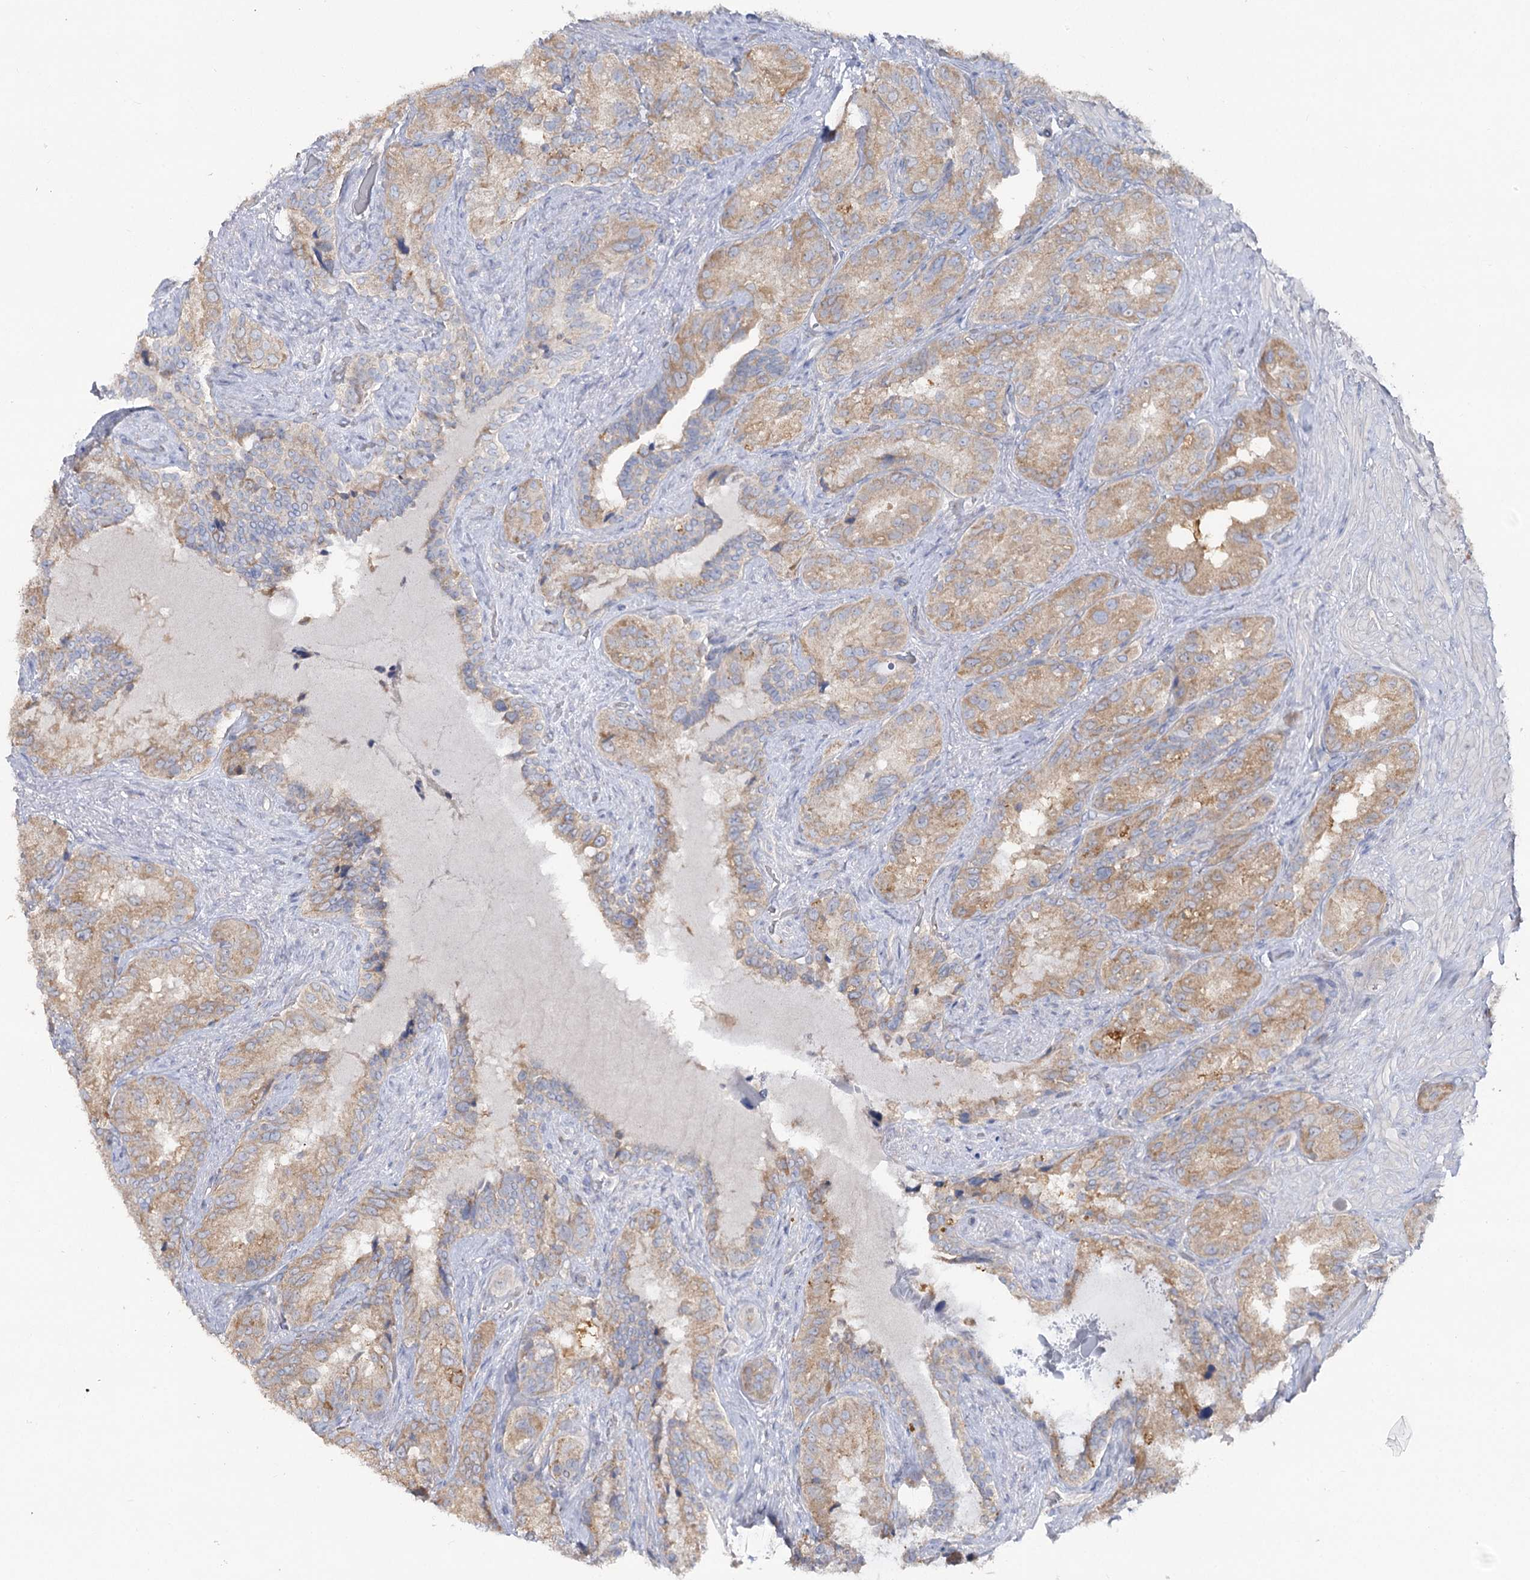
{"staining": {"intensity": "weak", "quantity": ">75%", "location": "cytoplasmic/membranous"}, "tissue": "seminal vesicle", "cell_type": "Glandular cells", "image_type": "normal", "snomed": [{"axis": "morphology", "description": "Normal tissue, NOS"}, {"axis": "topography", "description": "Seminal veicle"}, {"axis": "topography", "description": "Peripheral nerve tissue"}], "caption": "Approximately >75% of glandular cells in benign seminal vesicle demonstrate weak cytoplasmic/membranous protein expression as visualized by brown immunohistochemical staining.", "gene": "TMEM187", "patient": {"sex": "male", "age": 67}}